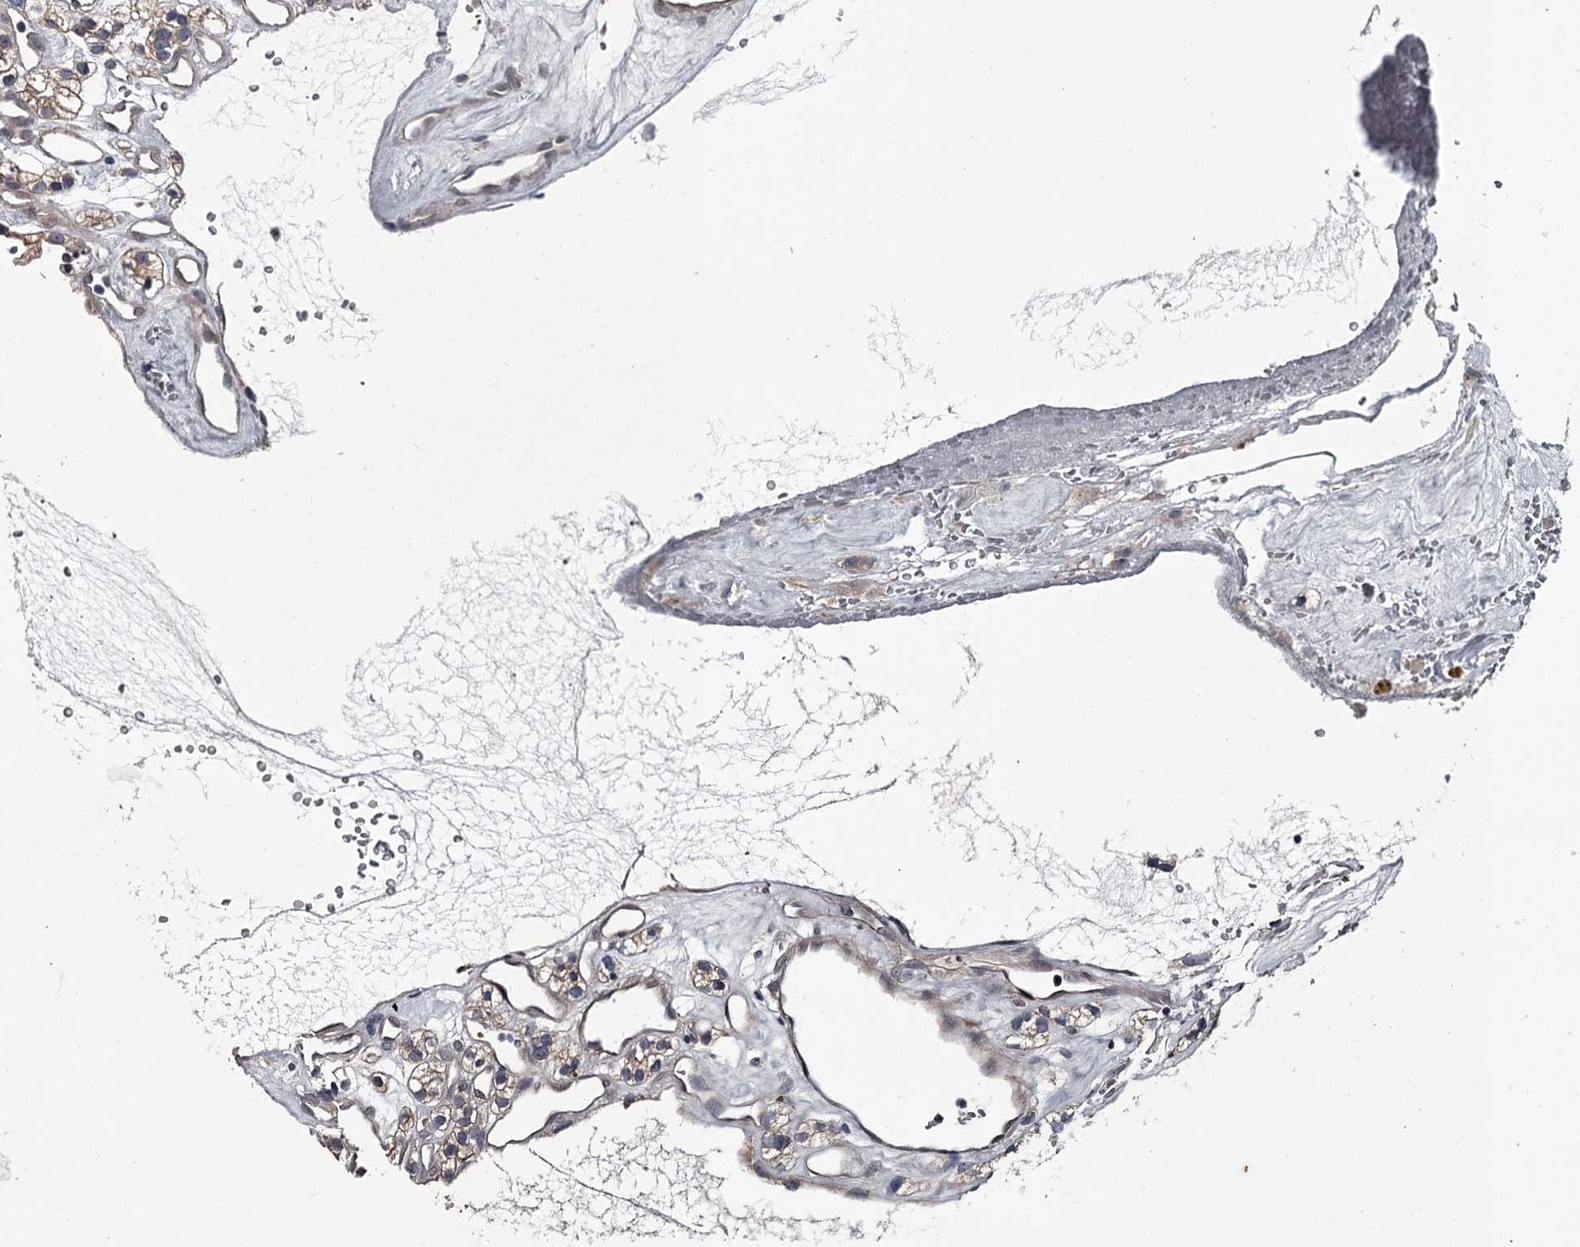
{"staining": {"intensity": "weak", "quantity": "25%-75%", "location": "cytoplasmic/membranous"}, "tissue": "renal cancer", "cell_type": "Tumor cells", "image_type": "cancer", "snomed": [{"axis": "morphology", "description": "Adenocarcinoma, NOS"}, {"axis": "topography", "description": "Kidney"}], "caption": "Immunohistochemistry (IHC) histopathology image of neoplastic tissue: human renal cancer stained using immunohistochemistry (IHC) exhibits low levels of weak protein expression localized specifically in the cytoplasmic/membranous of tumor cells, appearing as a cytoplasmic/membranous brown color.", "gene": "DAO", "patient": {"sex": "female", "age": 57}}